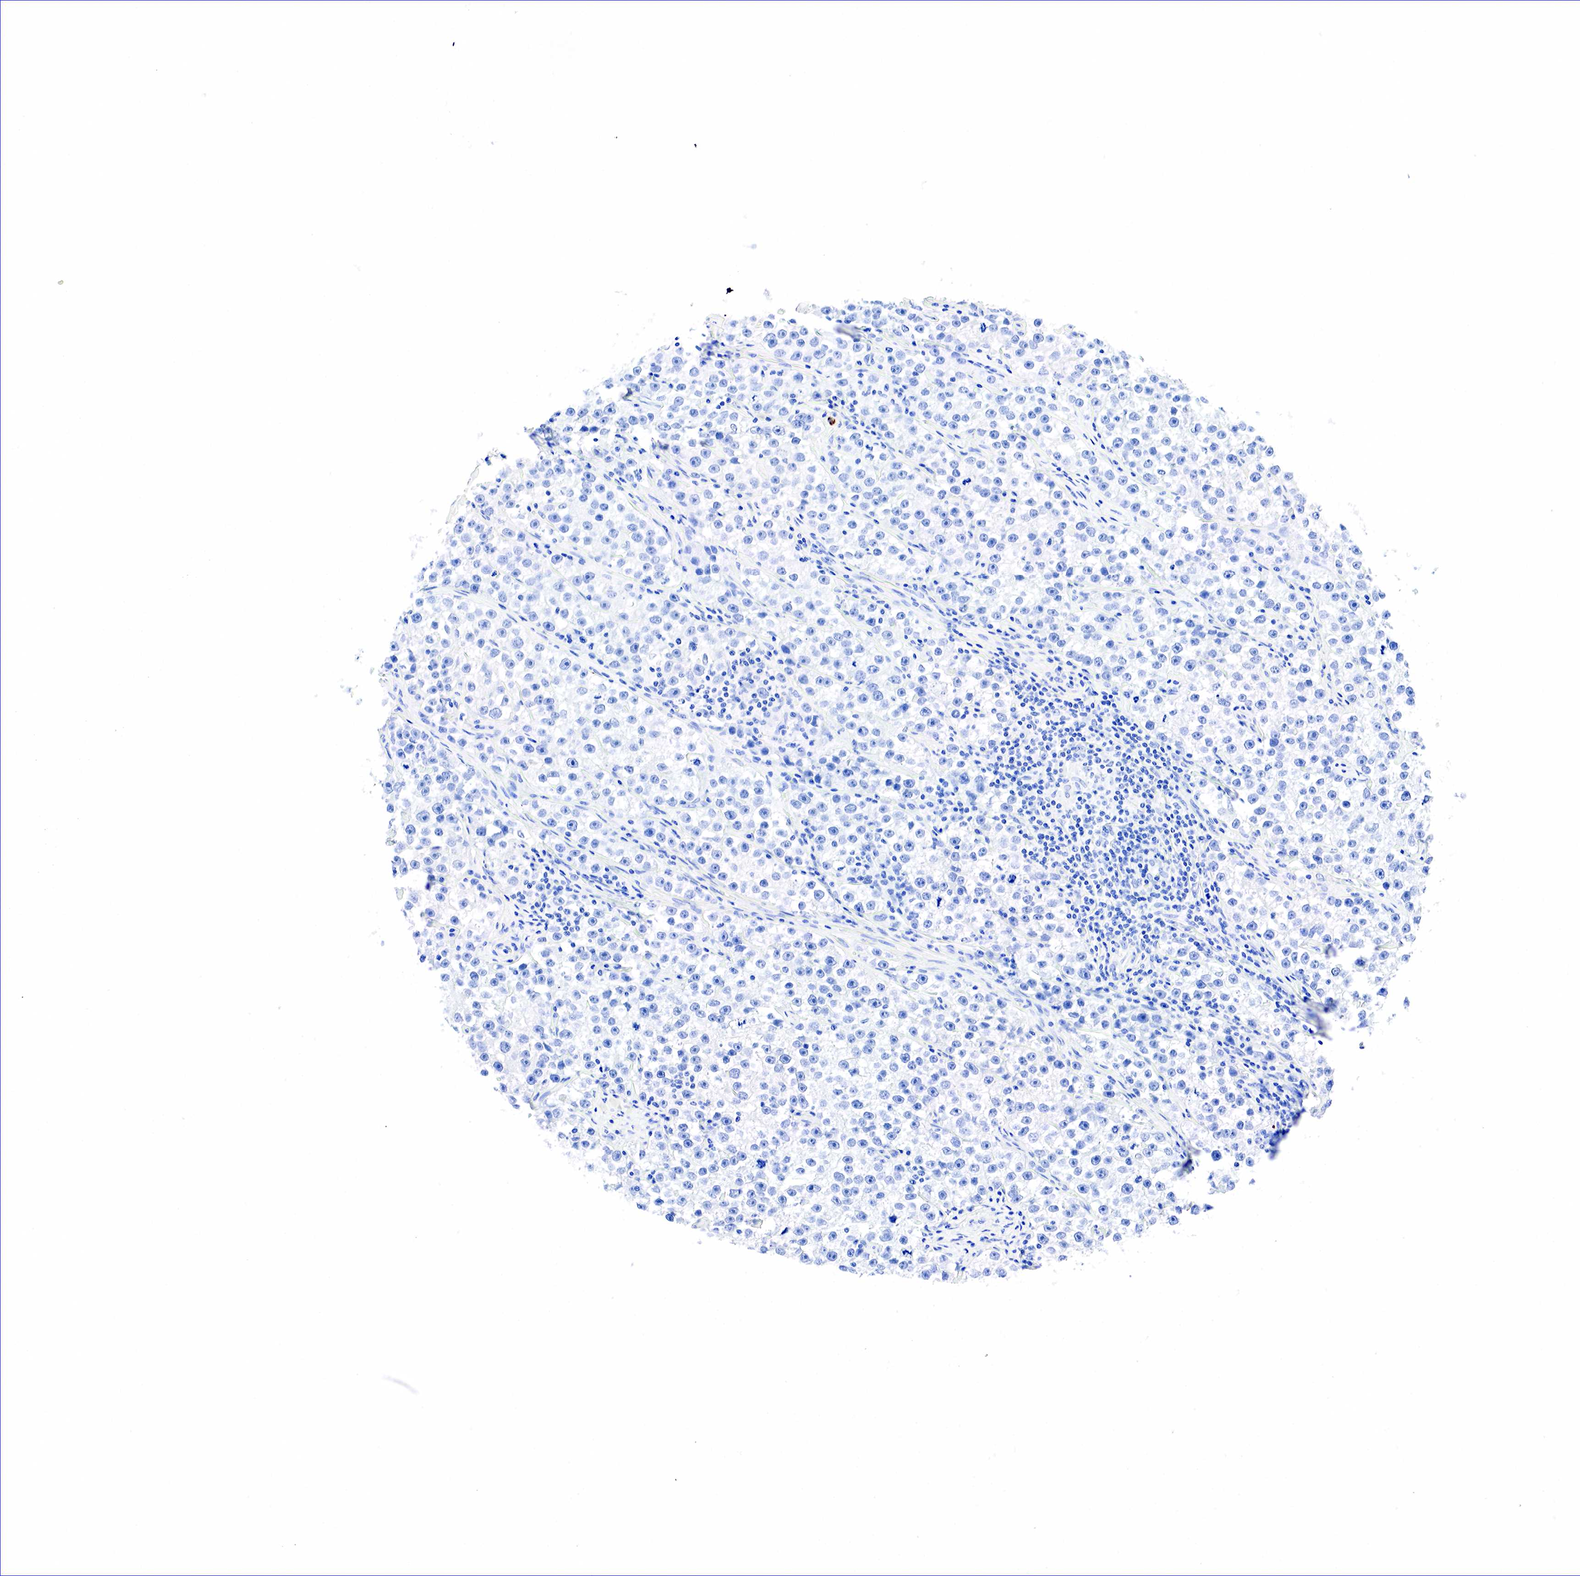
{"staining": {"intensity": "negative", "quantity": "none", "location": "none"}, "tissue": "testis cancer", "cell_type": "Tumor cells", "image_type": "cancer", "snomed": [{"axis": "morphology", "description": "Seminoma, NOS"}, {"axis": "topography", "description": "Testis"}], "caption": "Immunohistochemistry micrograph of testis cancer (seminoma) stained for a protein (brown), which demonstrates no expression in tumor cells.", "gene": "KRT18", "patient": {"sex": "male", "age": 32}}